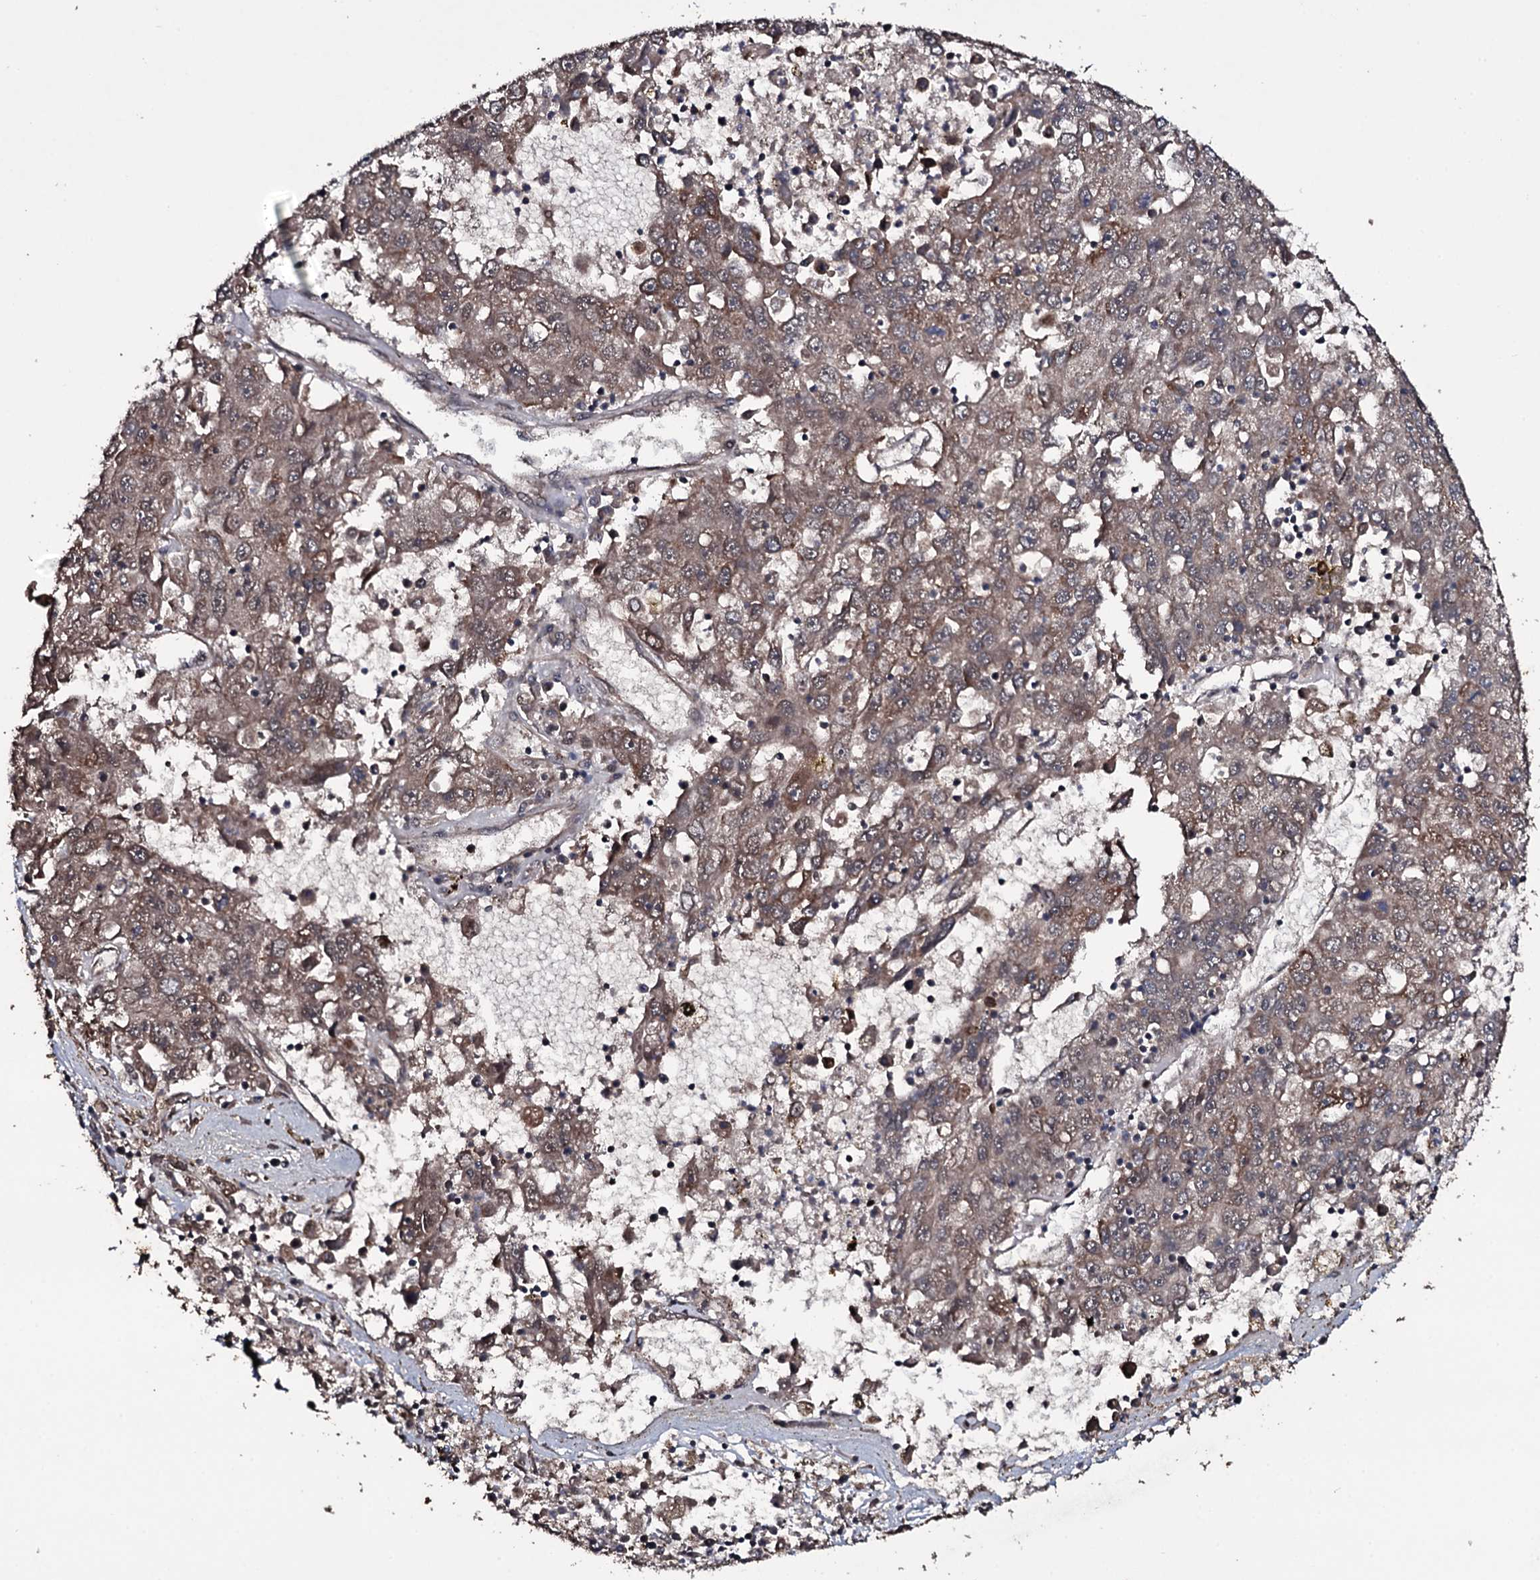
{"staining": {"intensity": "weak", "quantity": "25%-75%", "location": "cytoplasmic/membranous"}, "tissue": "liver cancer", "cell_type": "Tumor cells", "image_type": "cancer", "snomed": [{"axis": "morphology", "description": "Carcinoma, Hepatocellular, NOS"}, {"axis": "topography", "description": "Liver"}], "caption": "Weak cytoplasmic/membranous protein staining is identified in approximately 25%-75% of tumor cells in liver cancer.", "gene": "MRPS31", "patient": {"sex": "male", "age": 49}}